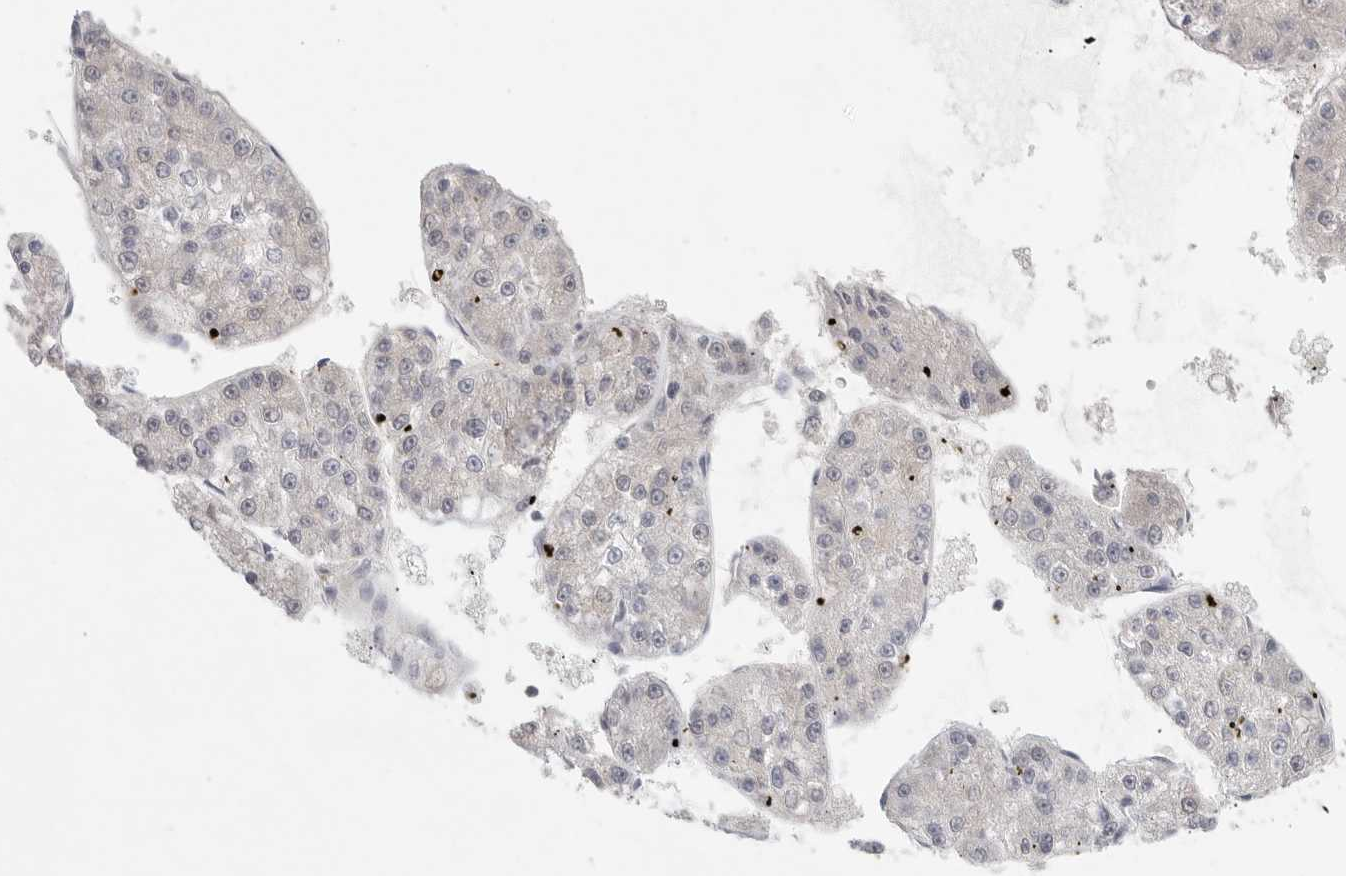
{"staining": {"intensity": "negative", "quantity": "none", "location": "none"}, "tissue": "liver cancer", "cell_type": "Tumor cells", "image_type": "cancer", "snomed": [{"axis": "morphology", "description": "Carcinoma, Hepatocellular, NOS"}, {"axis": "topography", "description": "Liver"}], "caption": "DAB immunohistochemical staining of hepatocellular carcinoma (liver) shows no significant positivity in tumor cells.", "gene": "HDAC6", "patient": {"sex": "female", "age": 73}}